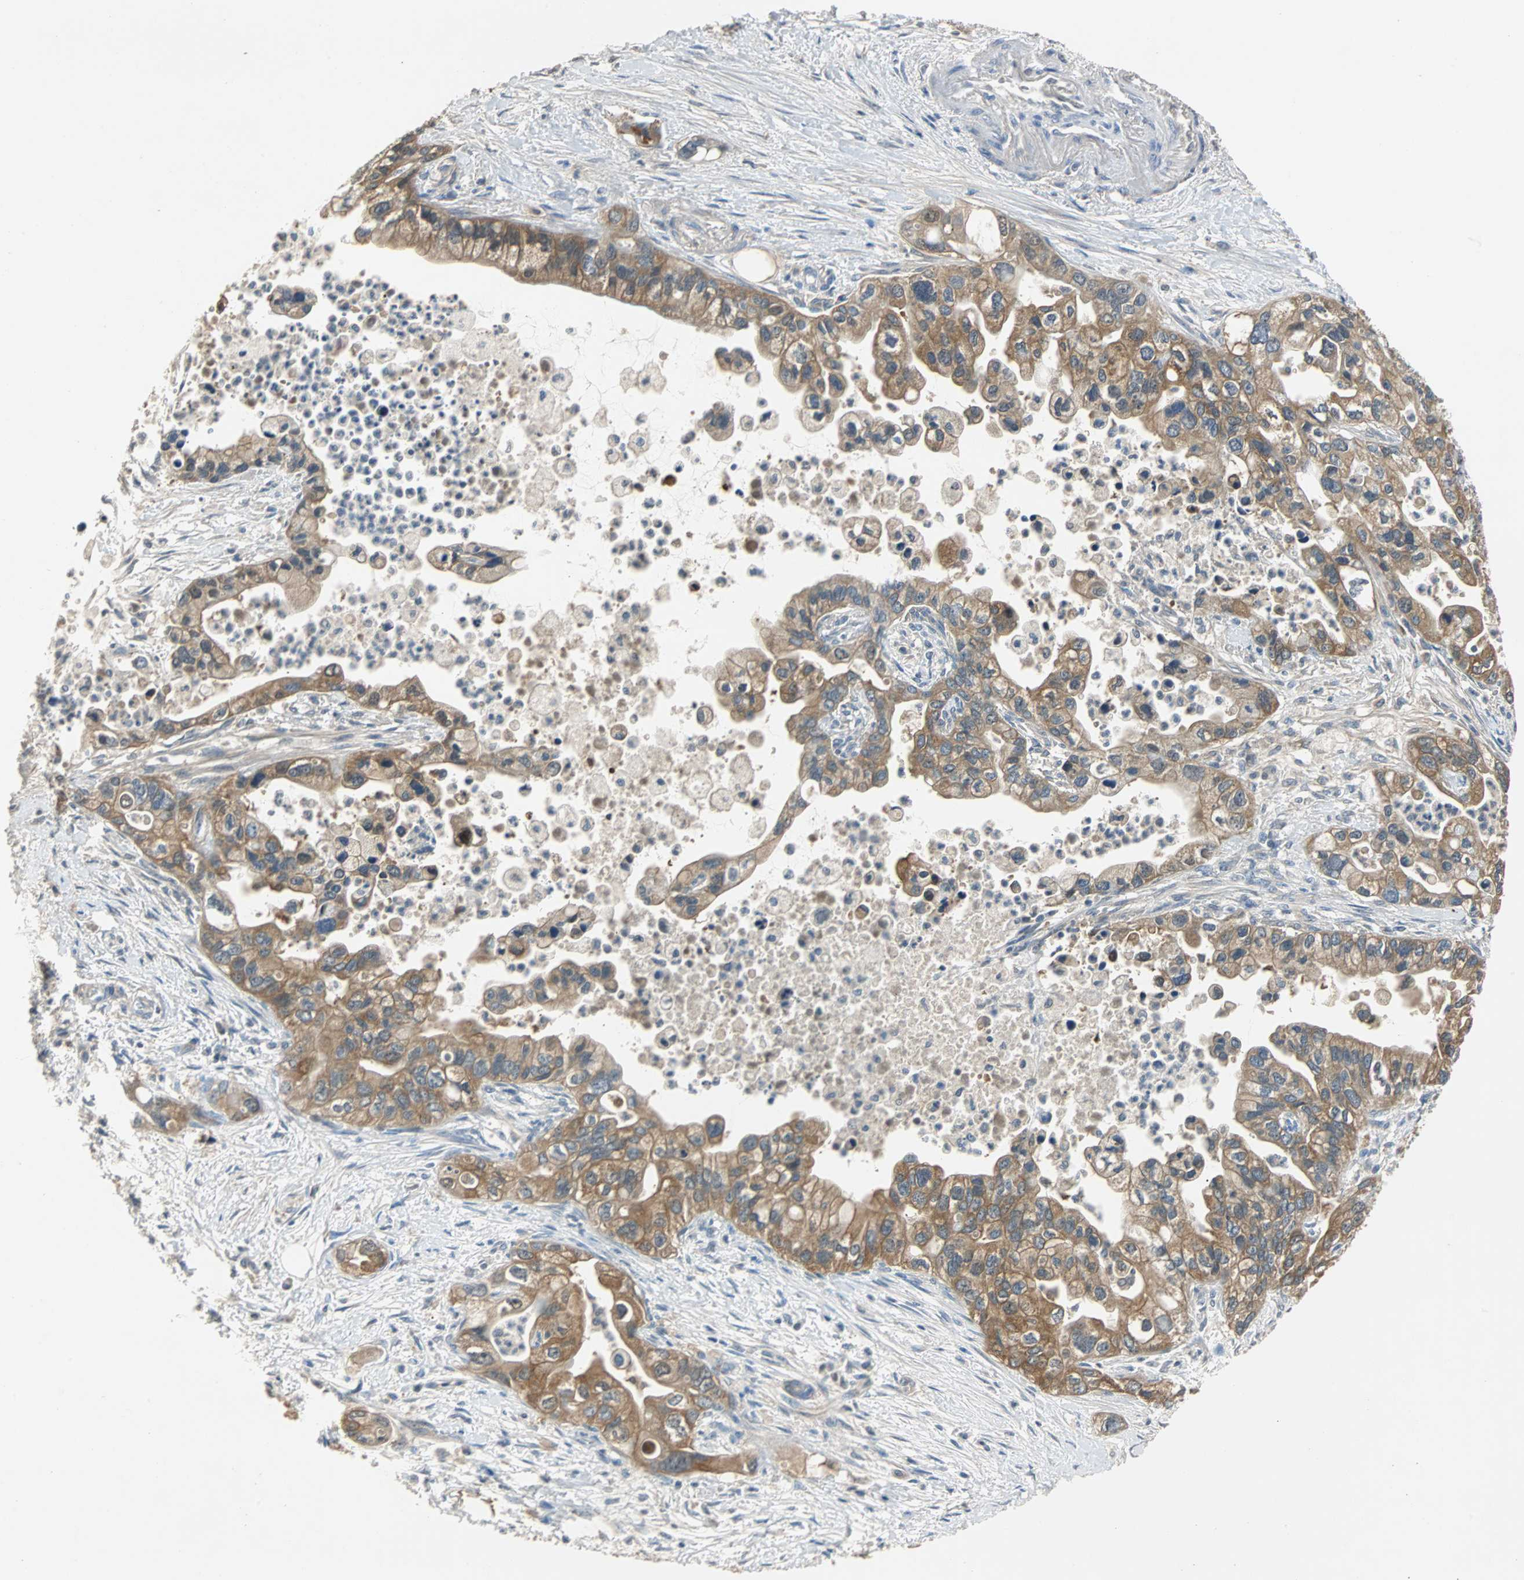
{"staining": {"intensity": "moderate", "quantity": ">75%", "location": "cytoplasmic/membranous"}, "tissue": "pancreatic cancer", "cell_type": "Tumor cells", "image_type": "cancer", "snomed": [{"axis": "morphology", "description": "Adenocarcinoma, NOS"}, {"axis": "topography", "description": "Pancreas"}], "caption": "Protein analysis of pancreatic cancer (adenocarcinoma) tissue demonstrates moderate cytoplasmic/membranous expression in approximately >75% of tumor cells.", "gene": "ABHD2", "patient": {"sex": "male", "age": 70}}